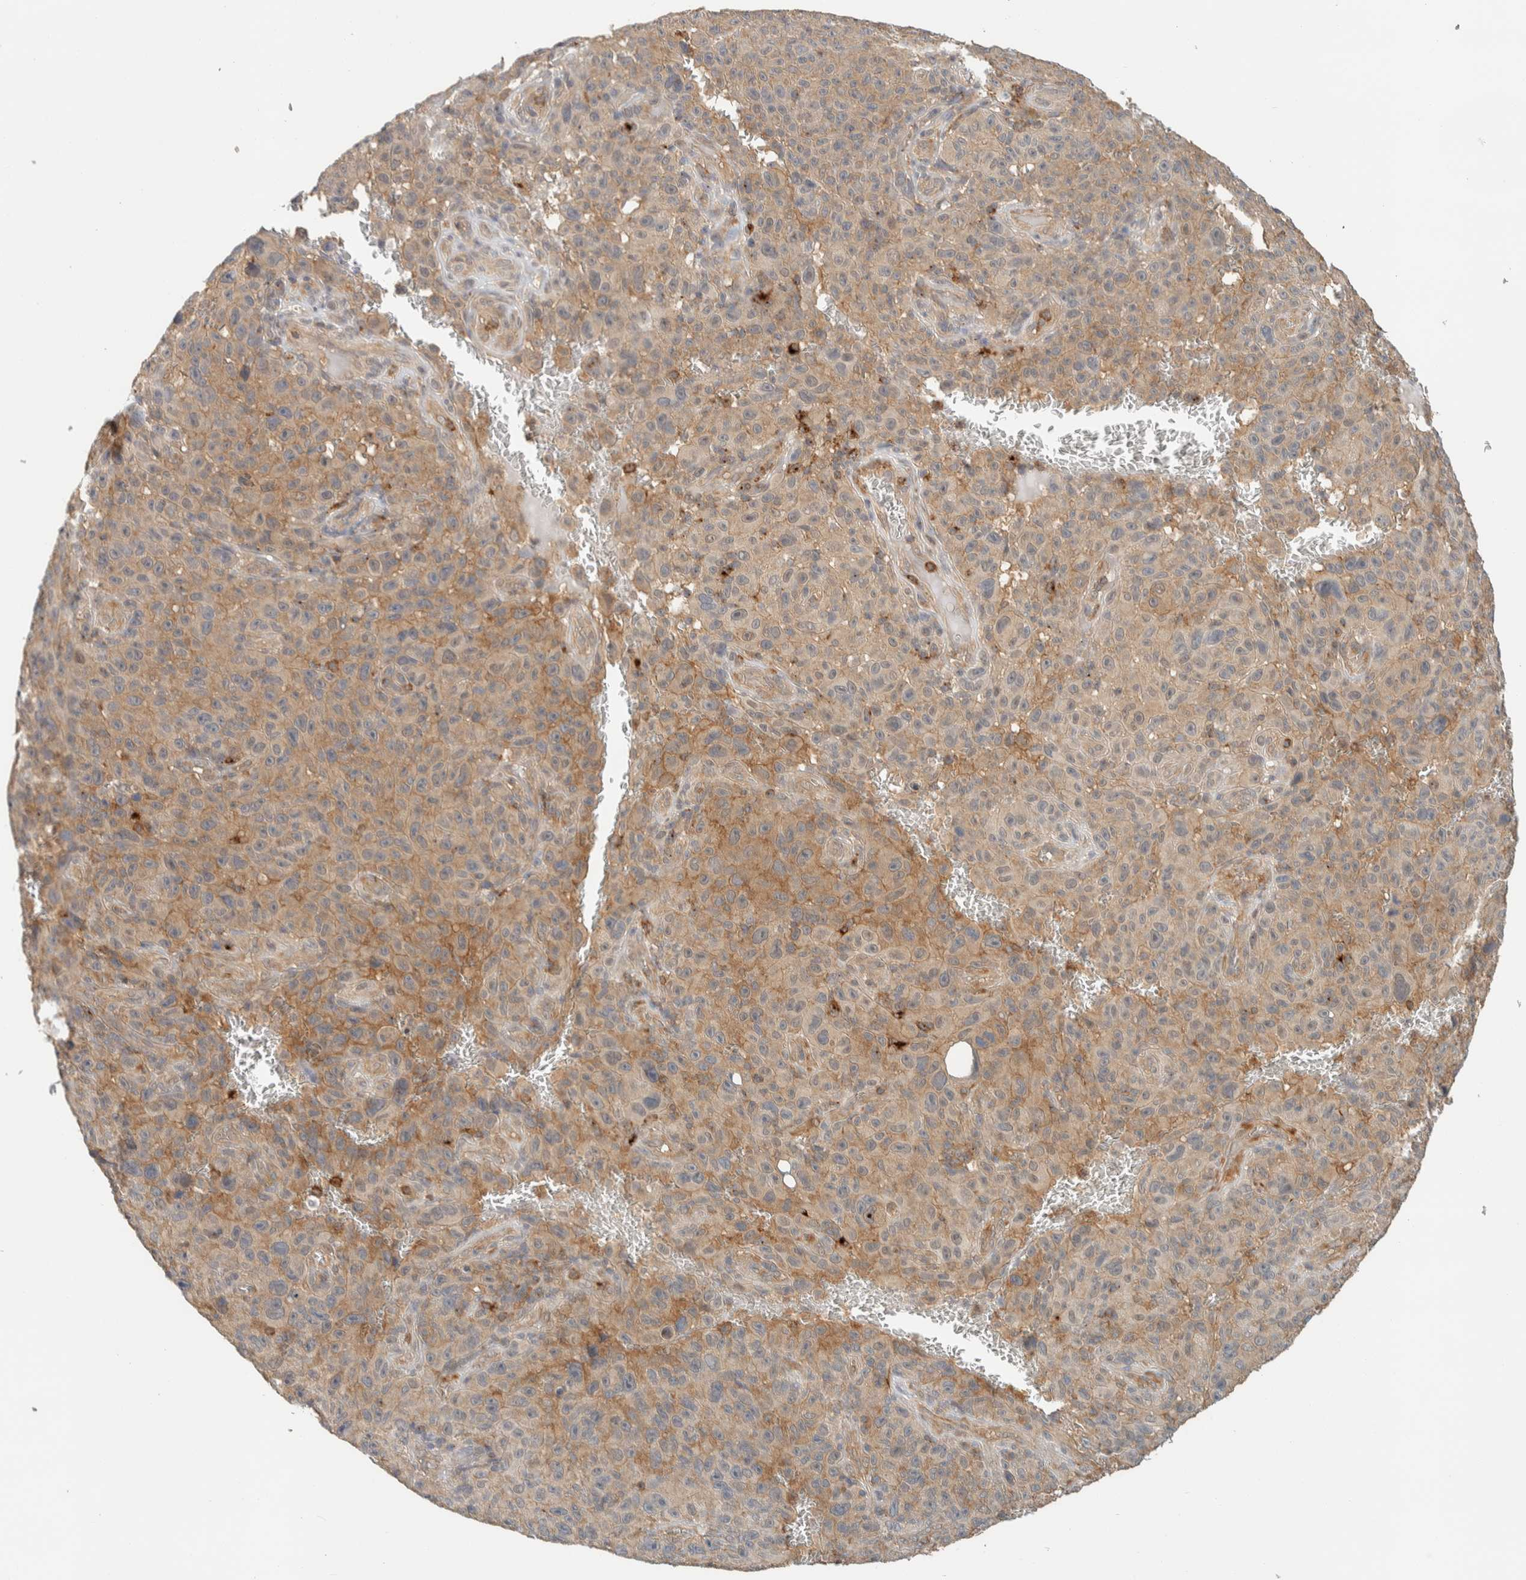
{"staining": {"intensity": "moderate", "quantity": "25%-75%", "location": "cytoplasmic/membranous"}, "tissue": "melanoma", "cell_type": "Tumor cells", "image_type": "cancer", "snomed": [{"axis": "morphology", "description": "Malignant melanoma, NOS"}, {"axis": "topography", "description": "Skin"}], "caption": "Human melanoma stained with a protein marker reveals moderate staining in tumor cells.", "gene": "RAB11FIP1", "patient": {"sex": "female", "age": 82}}